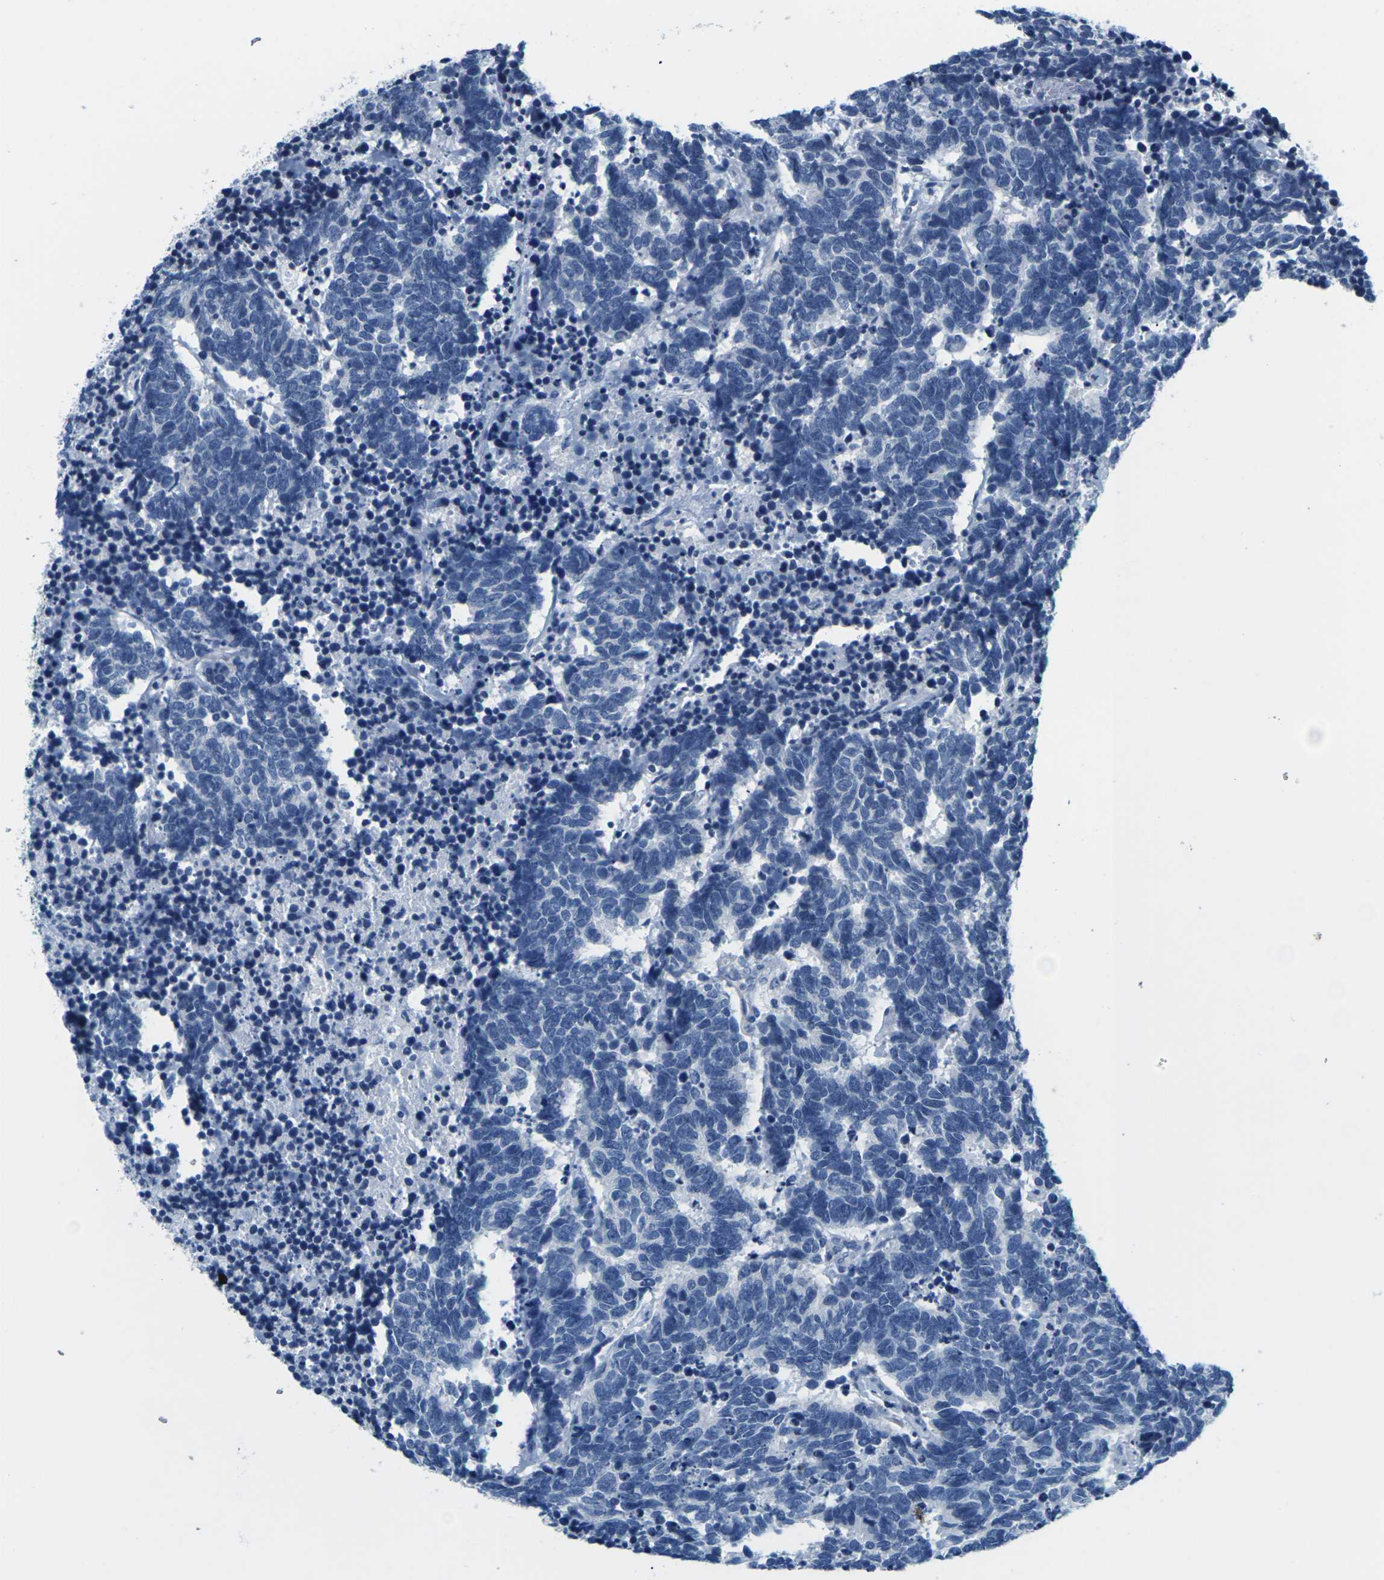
{"staining": {"intensity": "negative", "quantity": "none", "location": "none"}, "tissue": "carcinoid", "cell_type": "Tumor cells", "image_type": "cancer", "snomed": [{"axis": "morphology", "description": "Carcinoma, NOS"}, {"axis": "morphology", "description": "Carcinoid, malignant, NOS"}, {"axis": "topography", "description": "Urinary bladder"}], "caption": "Tumor cells are negative for protein expression in human carcinoid. (DAB immunohistochemistry, high magnification).", "gene": "UMOD", "patient": {"sex": "male", "age": 57}}